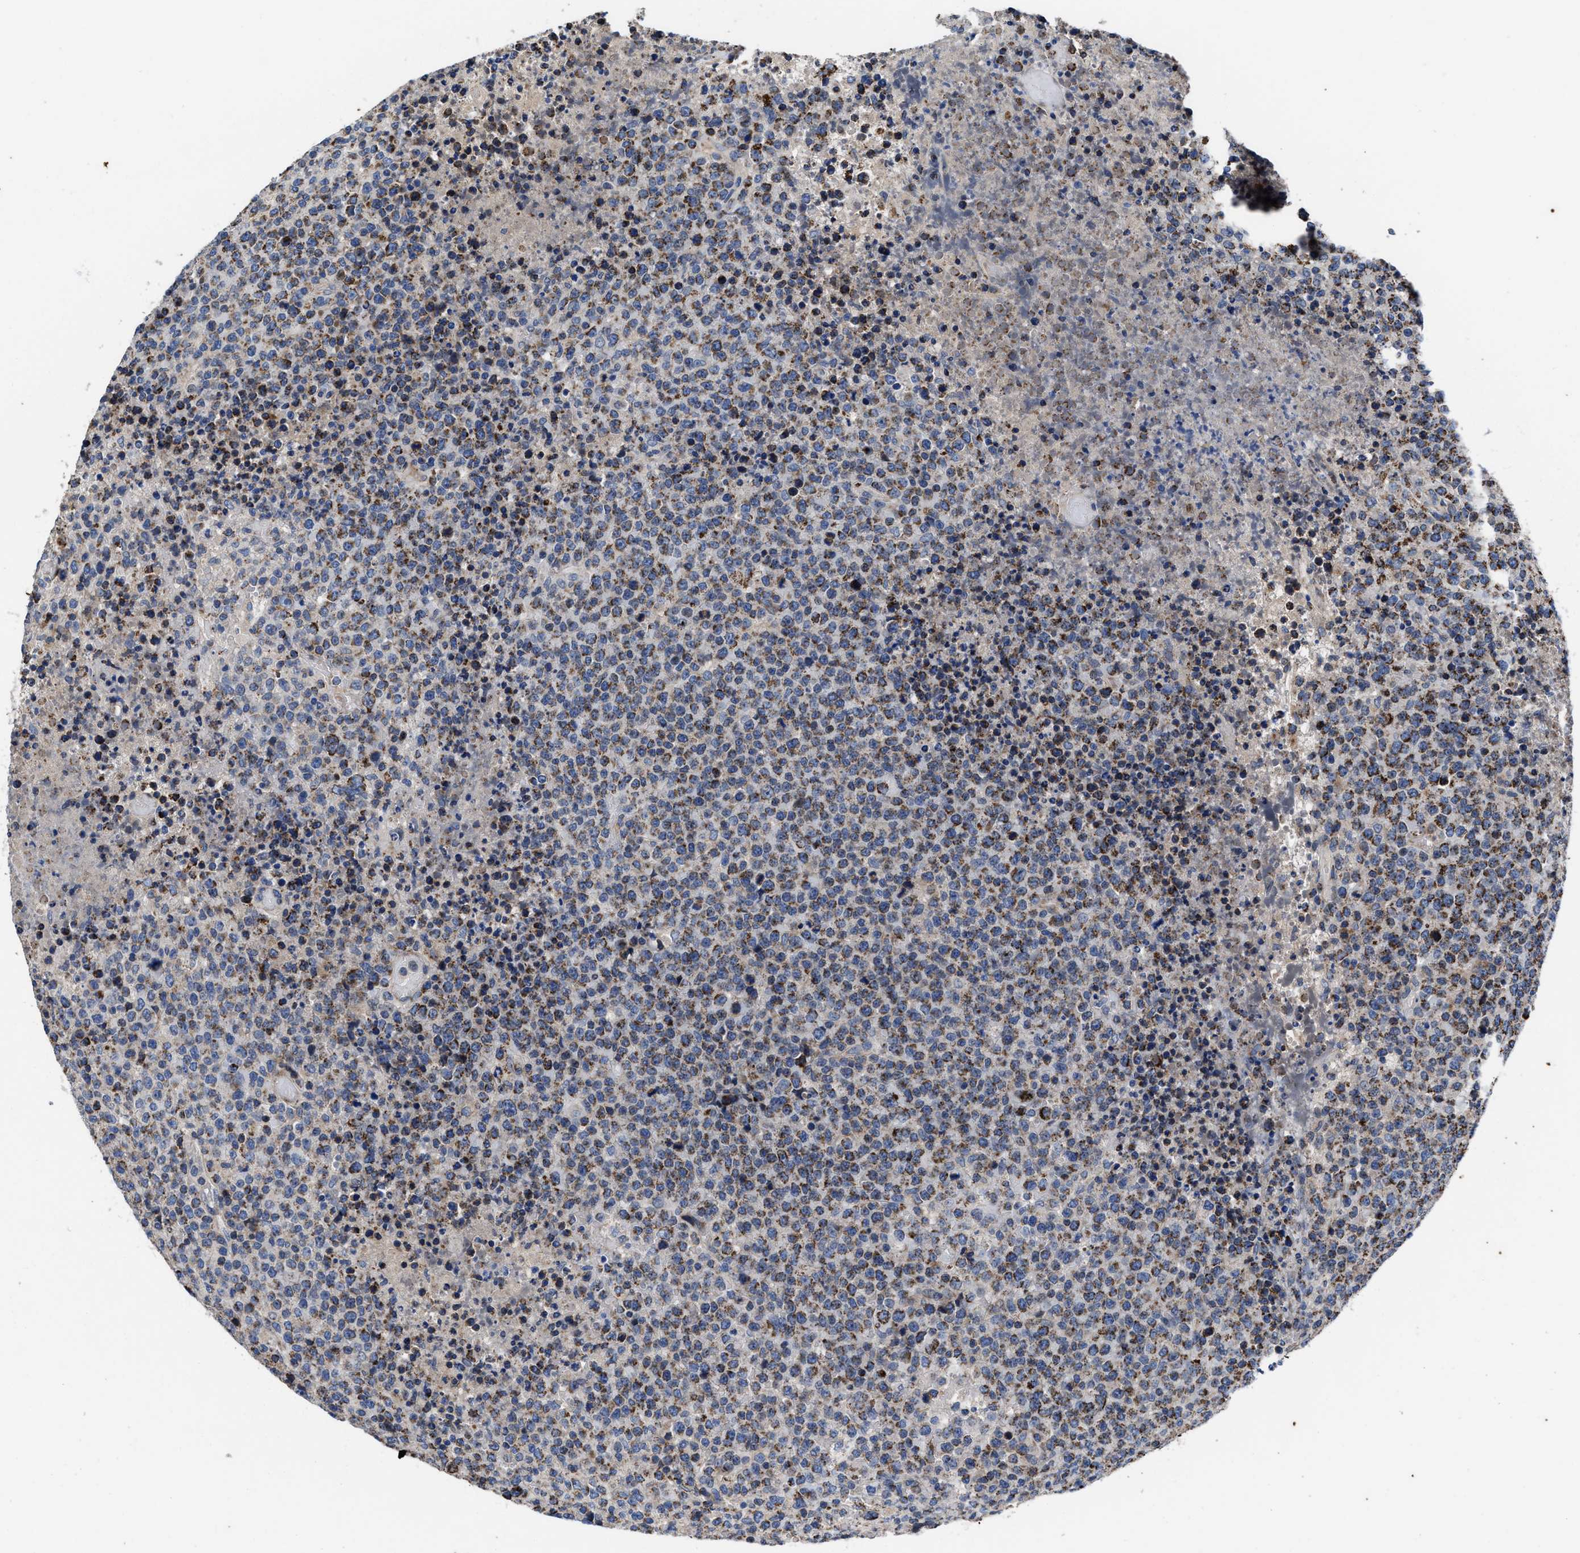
{"staining": {"intensity": "moderate", "quantity": ">75%", "location": "cytoplasmic/membranous"}, "tissue": "lymphoma", "cell_type": "Tumor cells", "image_type": "cancer", "snomed": [{"axis": "morphology", "description": "Malignant lymphoma, non-Hodgkin's type, High grade"}, {"axis": "topography", "description": "Lymph node"}], "caption": "Protein staining reveals moderate cytoplasmic/membranous positivity in about >75% of tumor cells in lymphoma. (IHC, brightfield microscopy, high magnification).", "gene": "CACNA1D", "patient": {"sex": "male", "age": 13}}